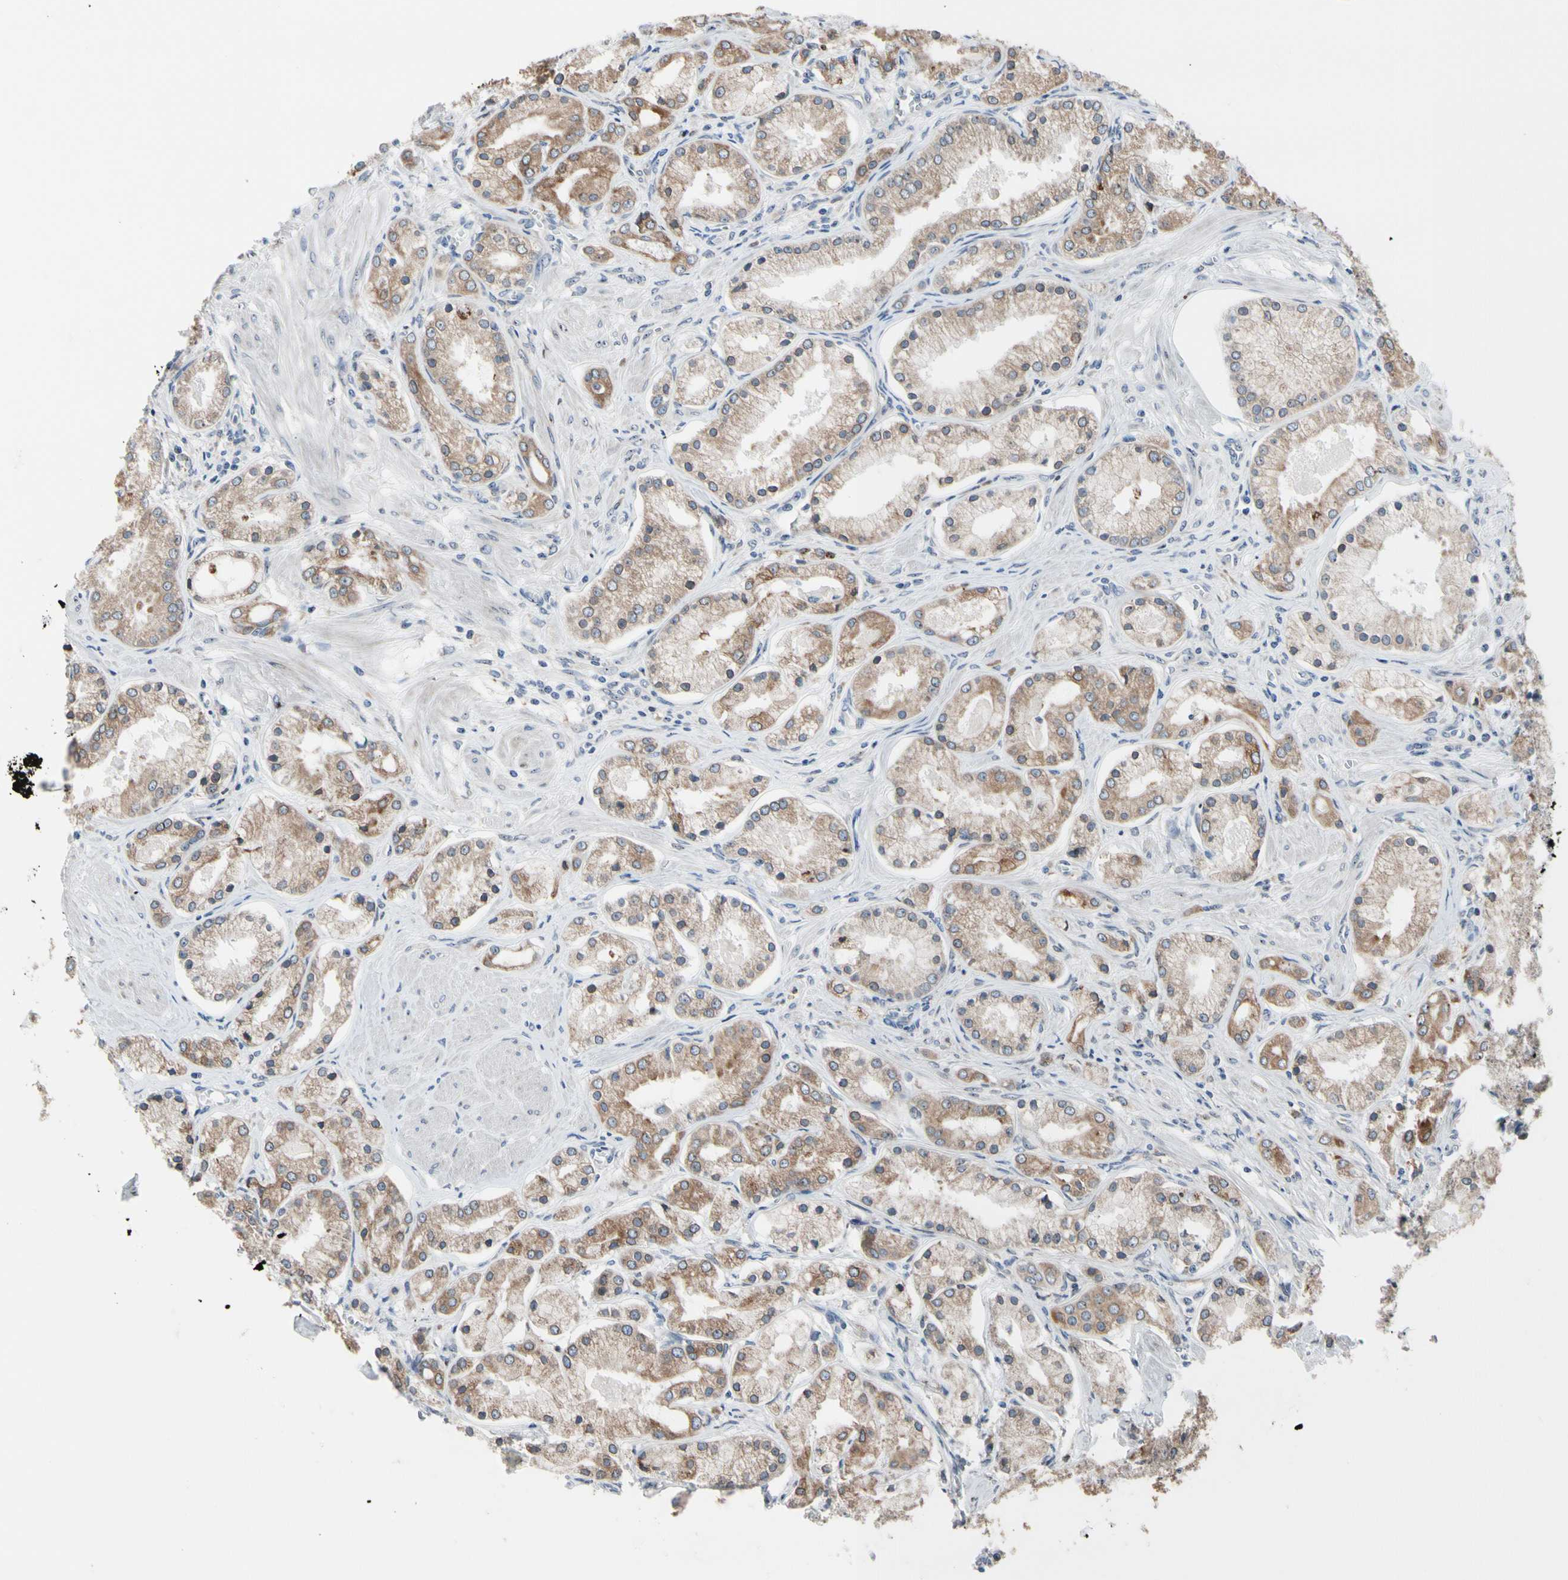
{"staining": {"intensity": "weak", "quantity": ">75%", "location": "cytoplasmic/membranous"}, "tissue": "prostate cancer", "cell_type": "Tumor cells", "image_type": "cancer", "snomed": [{"axis": "morphology", "description": "Adenocarcinoma, High grade"}, {"axis": "topography", "description": "Prostate"}], "caption": "IHC of prostate cancer (adenocarcinoma (high-grade)) reveals low levels of weak cytoplasmic/membranous positivity in approximately >75% of tumor cells. The staining was performed using DAB (3,3'-diaminobenzidine), with brown indicating positive protein expression. Nuclei are stained blue with hematoxylin.", "gene": "TMED7", "patient": {"sex": "male", "age": 66}}